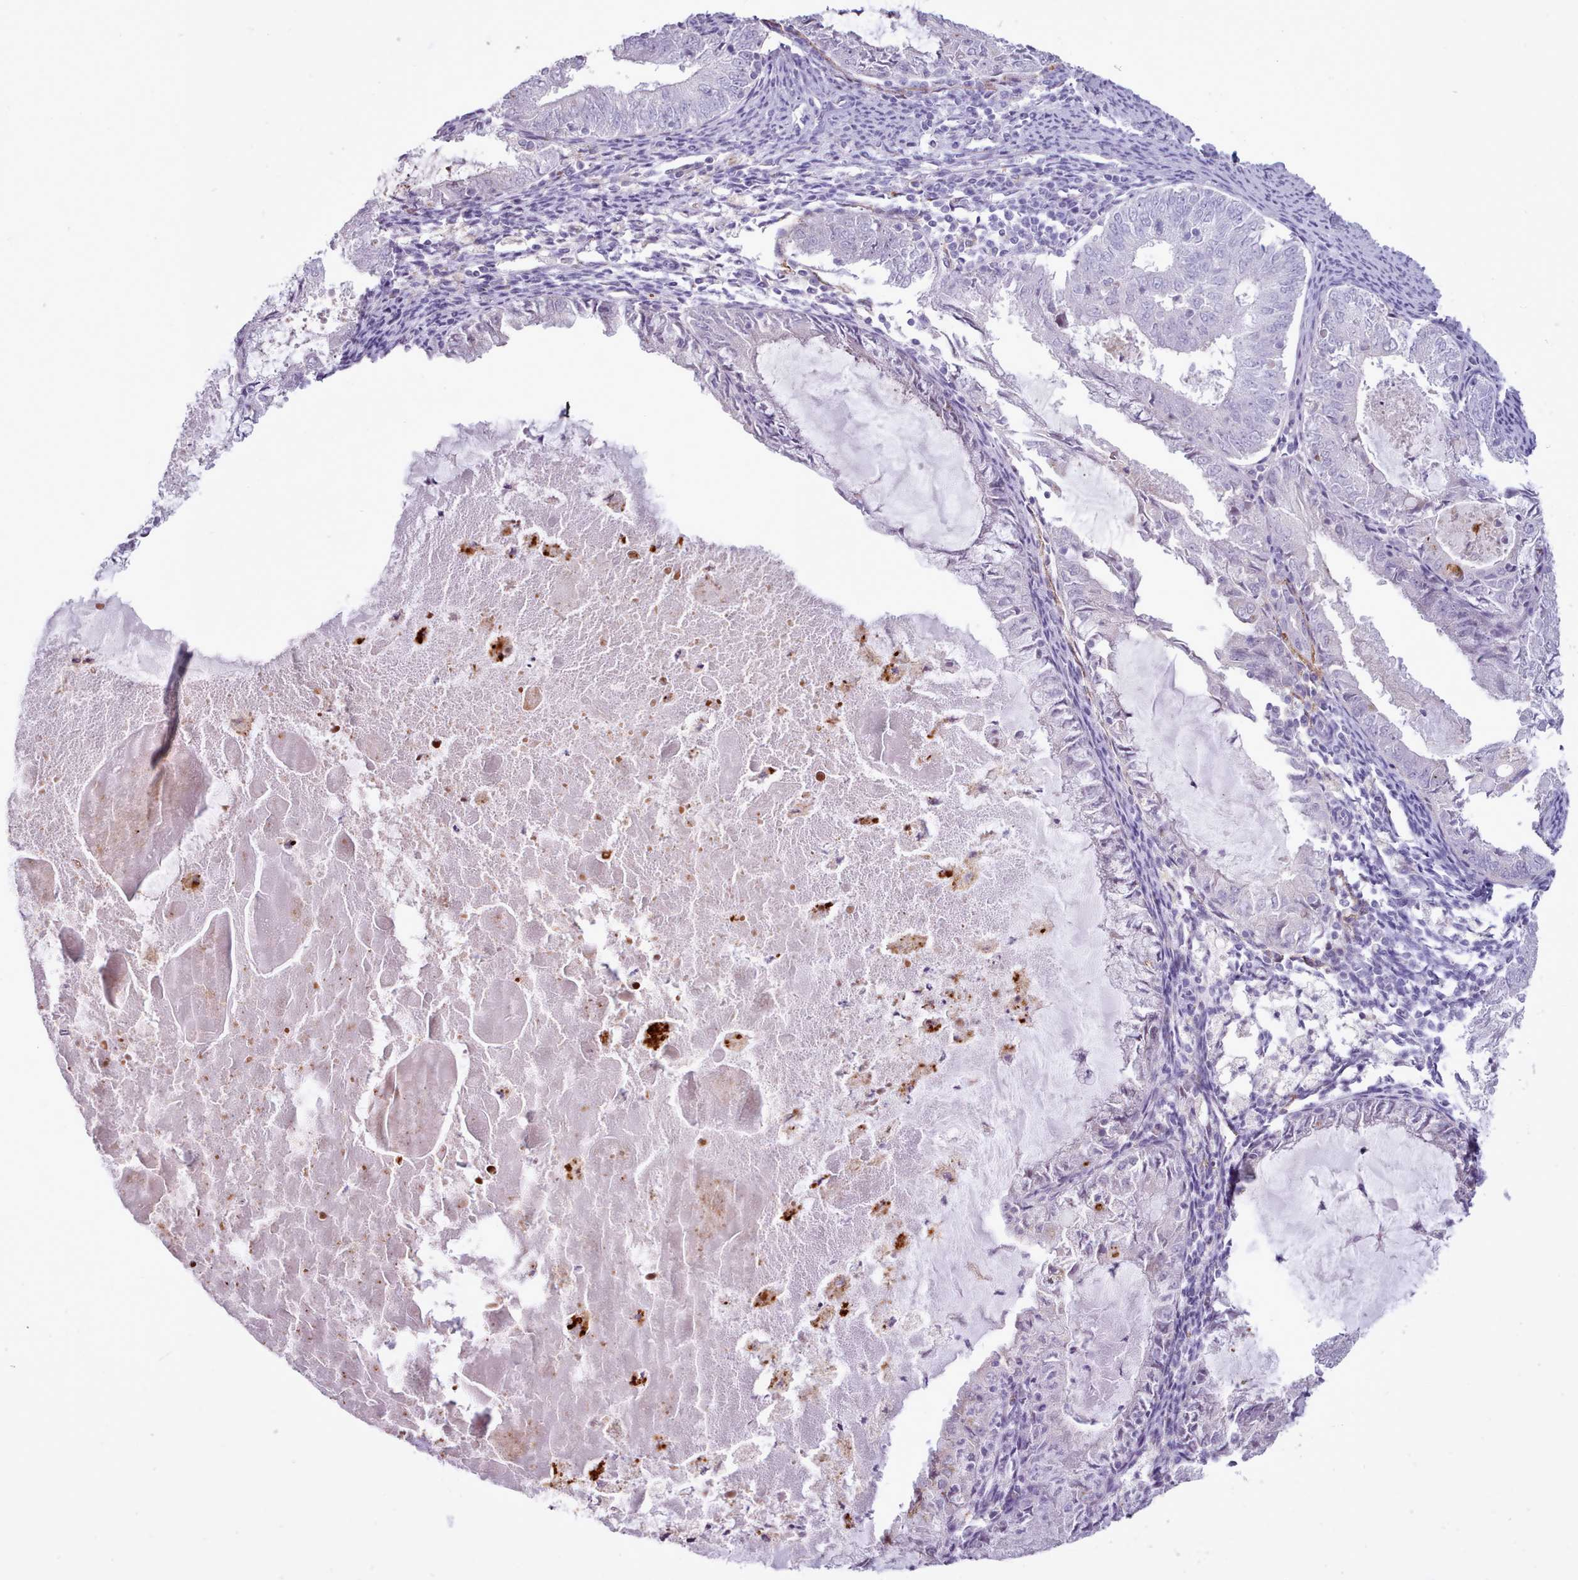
{"staining": {"intensity": "negative", "quantity": "none", "location": "none"}, "tissue": "endometrial cancer", "cell_type": "Tumor cells", "image_type": "cancer", "snomed": [{"axis": "morphology", "description": "Adenocarcinoma, NOS"}, {"axis": "topography", "description": "Endometrium"}], "caption": "Adenocarcinoma (endometrial) was stained to show a protein in brown. There is no significant expression in tumor cells.", "gene": "ATRAID", "patient": {"sex": "female", "age": 57}}